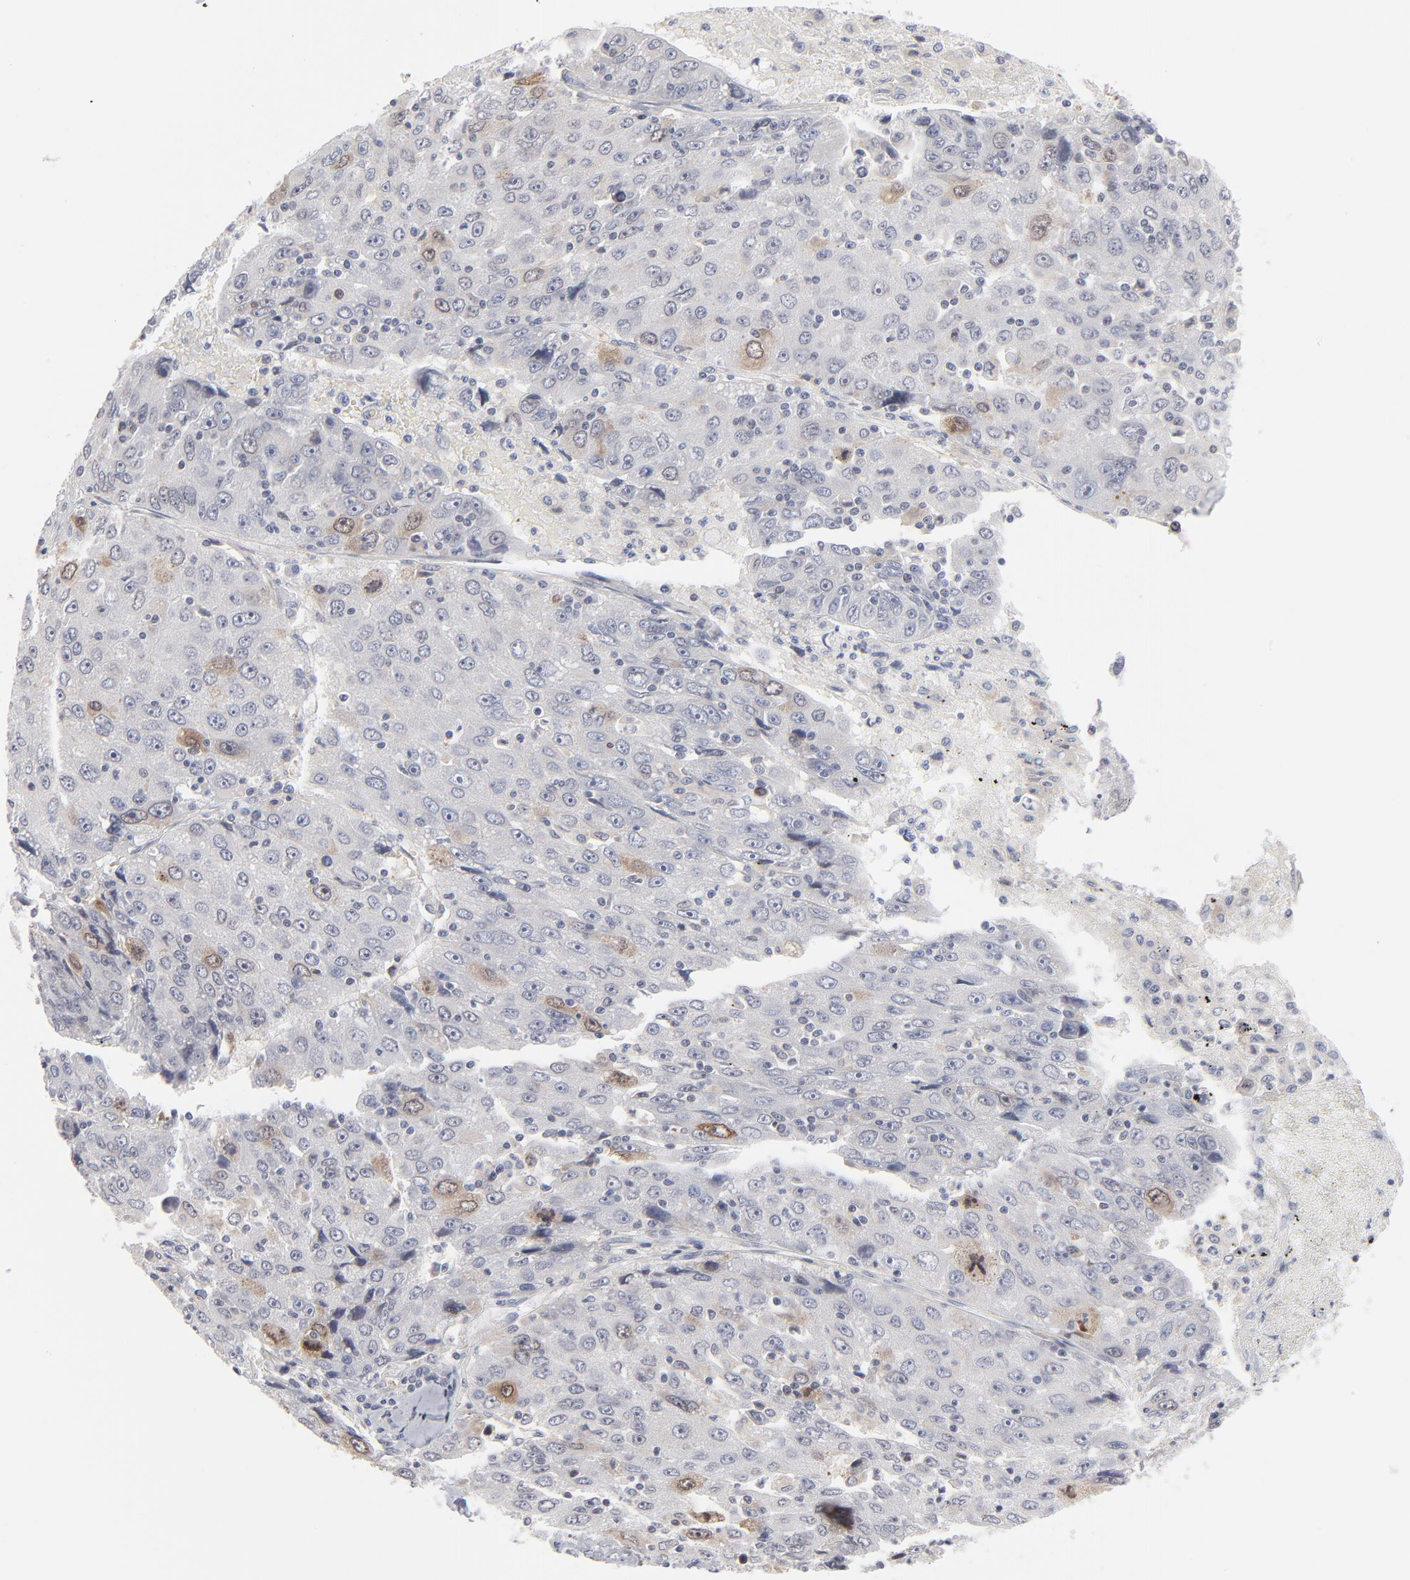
{"staining": {"intensity": "weak", "quantity": "<25%", "location": "cytoplasmic/membranous"}, "tissue": "liver cancer", "cell_type": "Tumor cells", "image_type": "cancer", "snomed": [{"axis": "morphology", "description": "Carcinoma, Hepatocellular, NOS"}, {"axis": "topography", "description": "Liver"}], "caption": "Human liver hepatocellular carcinoma stained for a protein using immunohistochemistry (IHC) shows no staining in tumor cells.", "gene": "AURKA", "patient": {"sex": "male", "age": 49}}